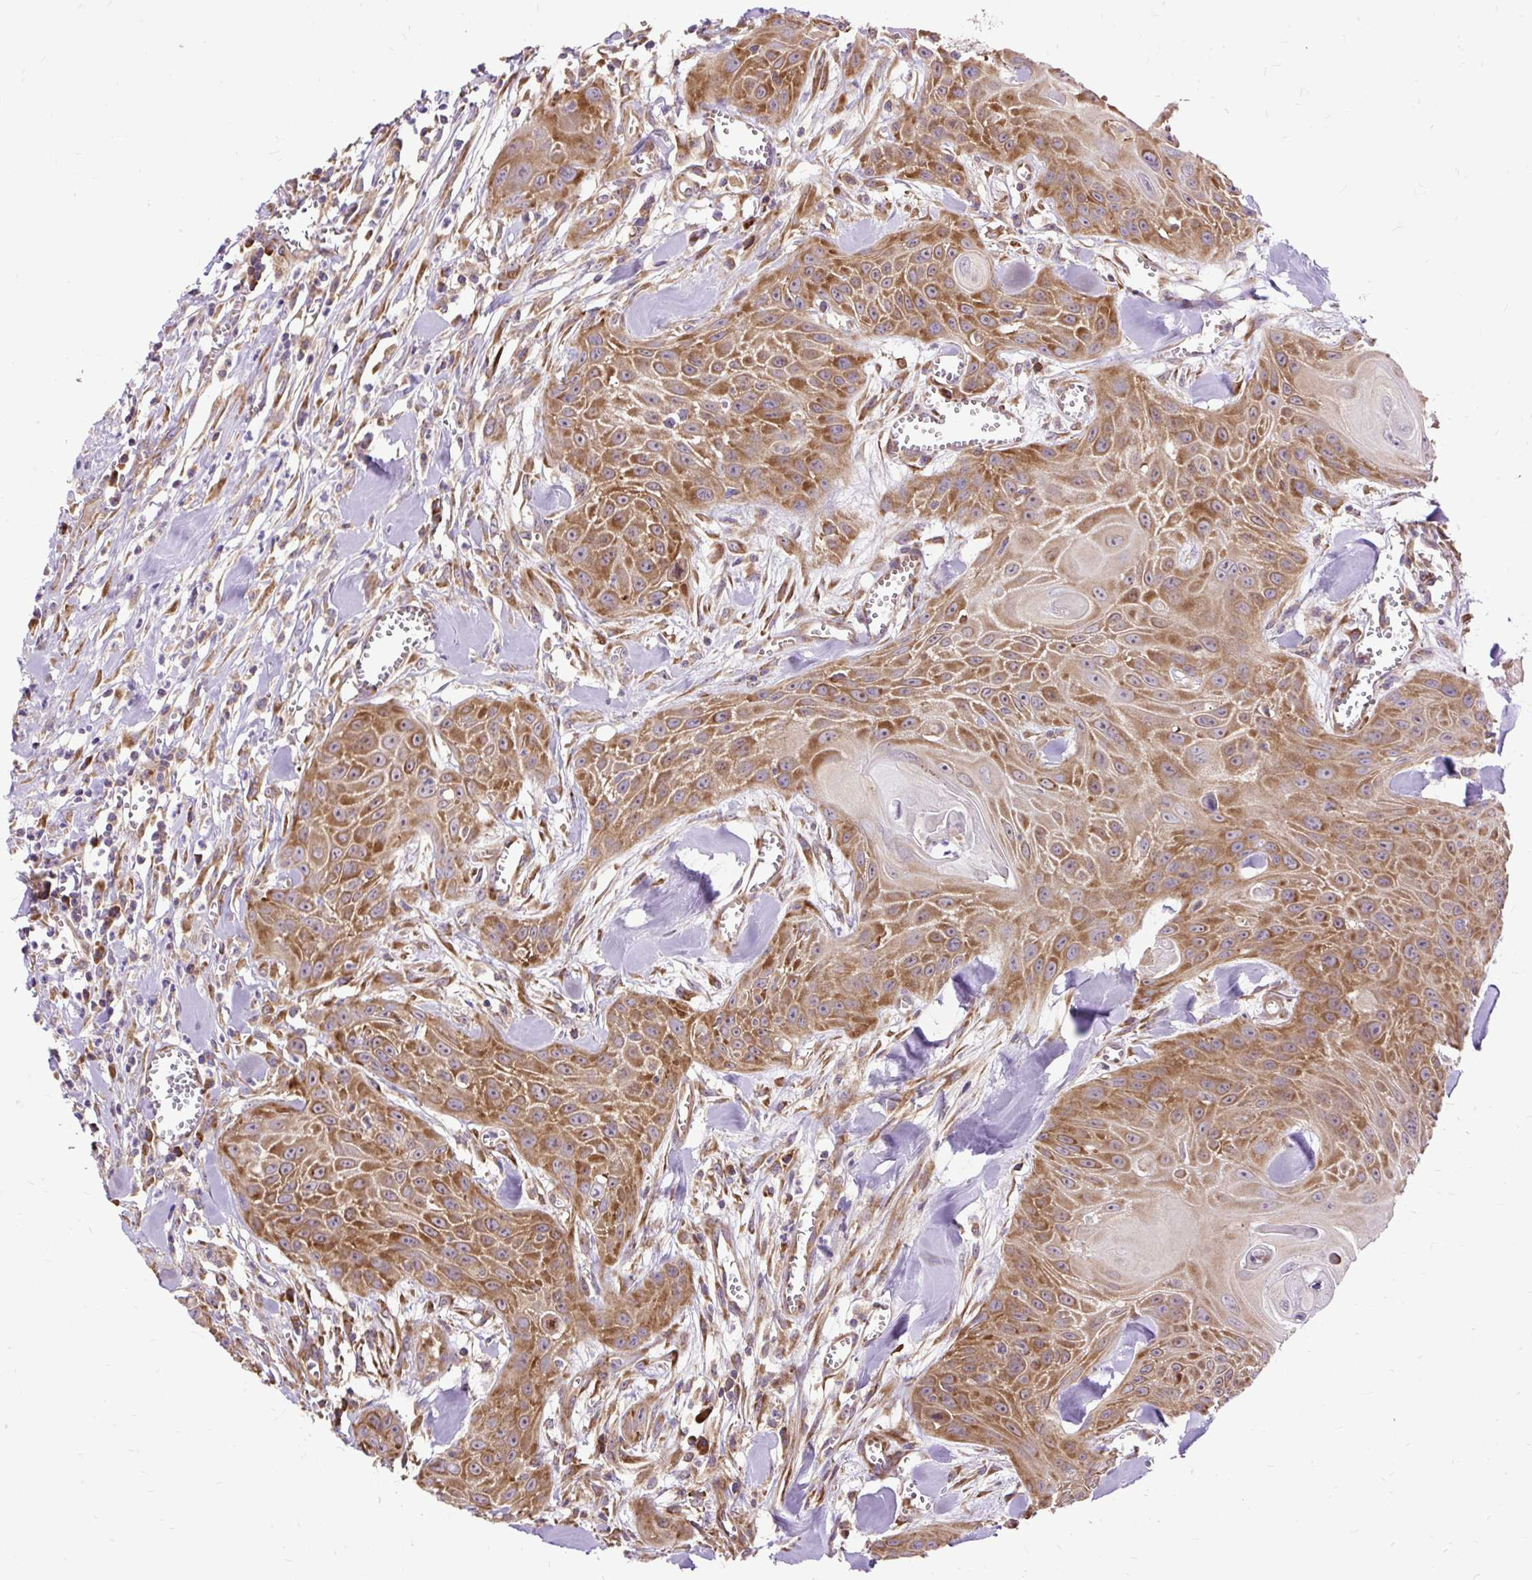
{"staining": {"intensity": "moderate", "quantity": "25%-75%", "location": "cytoplasmic/membranous"}, "tissue": "head and neck cancer", "cell_type": "Tumor cells", "image_type": "cancer", "snomed": [{"axis": "morphology", "description": "Squamous cell carcinoma, NOS"}, {"axis": "topography", "description": "Lymph node"}, {"axis": "topography", "description": "Salivary gland"}, {"axis": "topography", "description": "Head-Neck"}], "caption": "This is a histology image of immunohistochemistry staining of squamous cell carcinoma (head and neck), which shows moderate expression in the cytoplasmic/membranous of tumor cells.", "gene": "RPS5", "patient": {"sex": "female", "age": 74}}